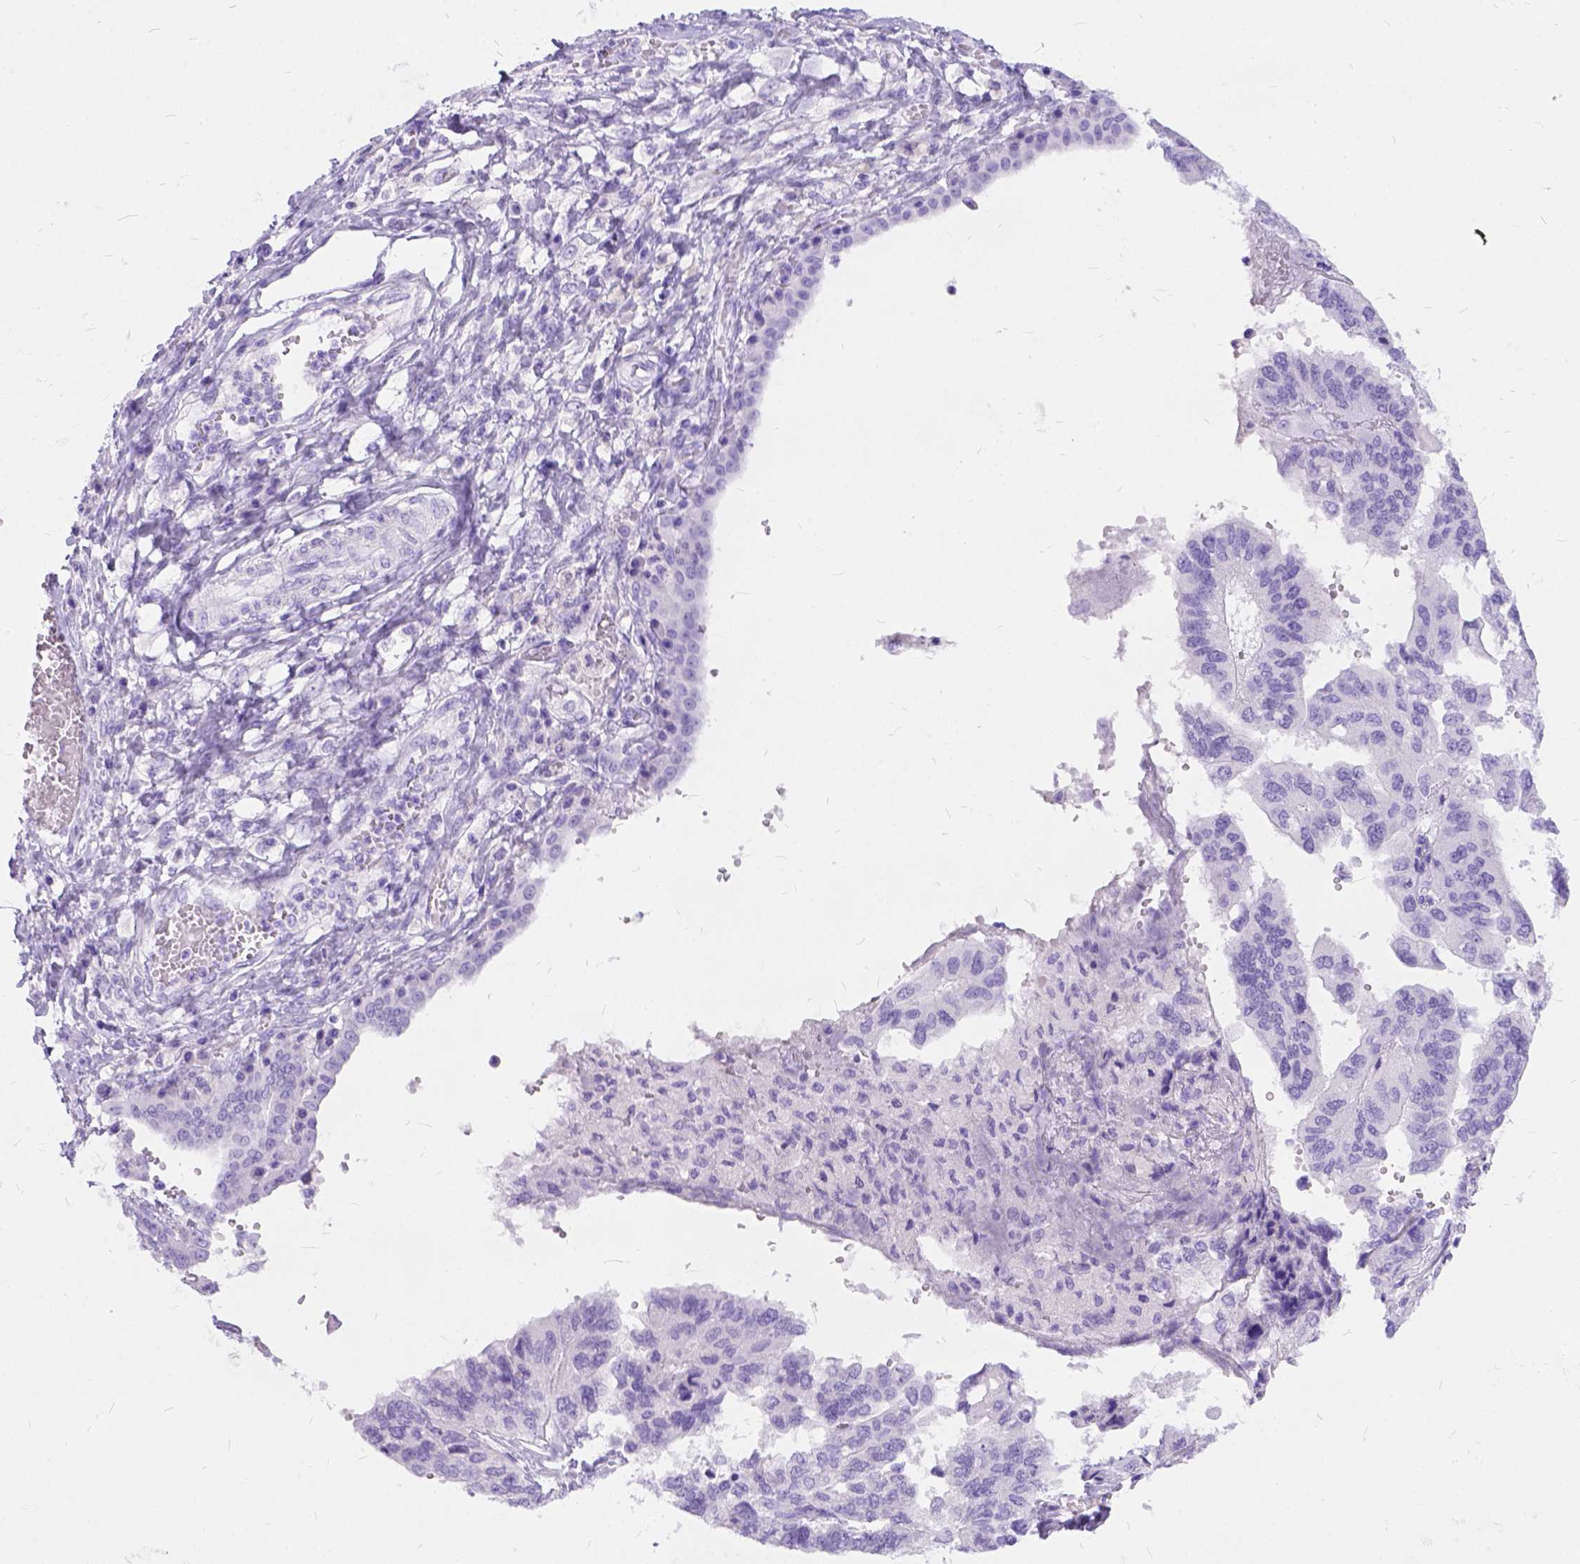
{"staining": {"intensity": "negative", "quantity": "none", "location": "none"}, "tissue": "ovarian cancer", "cell_type": "Tumor cells", "image_type": "cancer", "snomed": [{"axis": "morphology", "description": "Cystadenocarcinoma, serous, NOS"}, {"axis": "topography", "description": "Ovary"}], "caption": "Protein analysis of serous cystadenocarcinoma (ovarian) demonstrates no significant expression in tumor cells.", "gene": "C1QTNF3", "patient": {"sex": "female", "age": 79}}